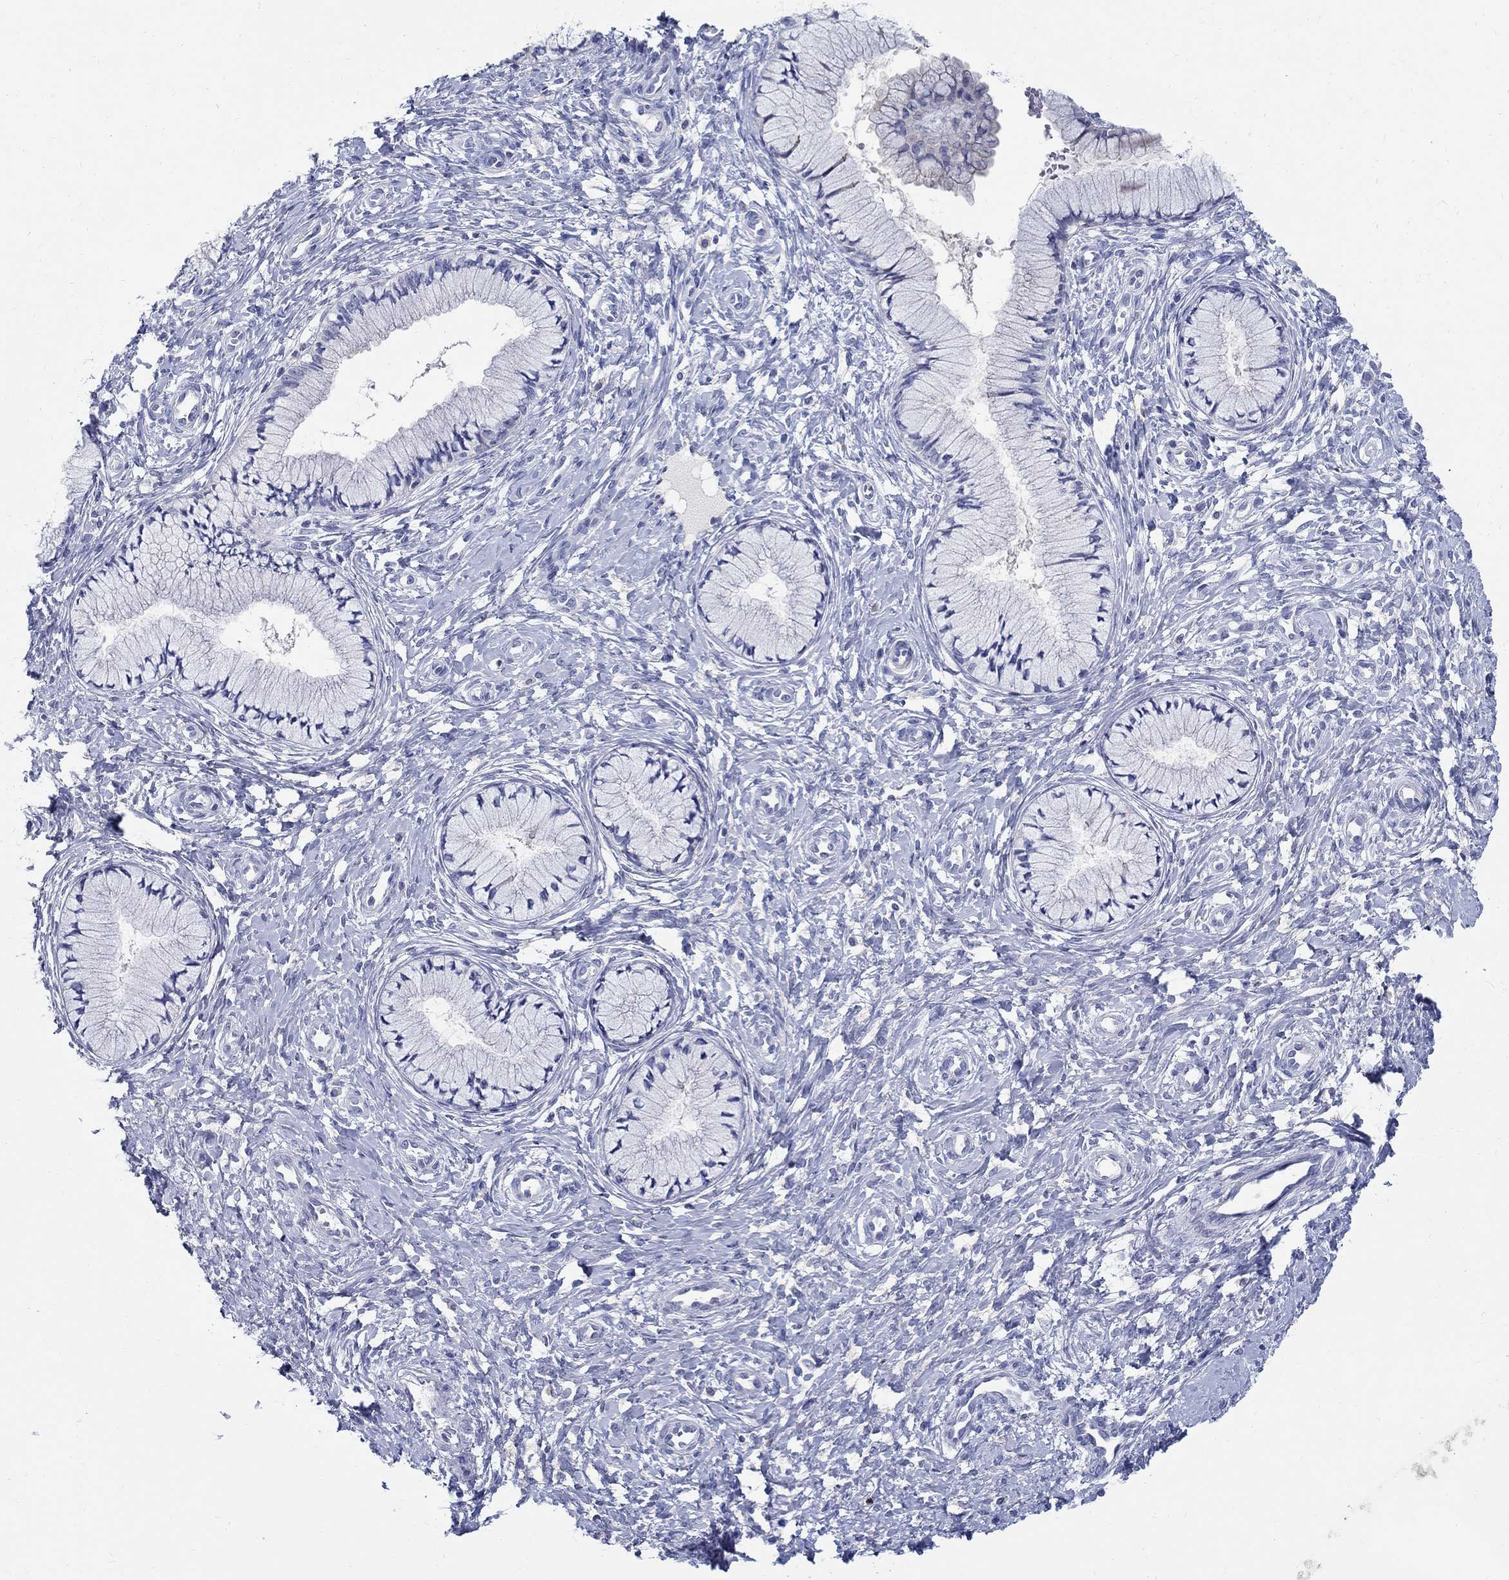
{"staining": {"intensity": "negative", "quantity": "none", "location": "none"}, "tissue": "cervix", "cell_type": "Glandular cells", "image_type": "normal", "snomed": [{"axis": "morphology", "description": "Normal tissue, NOS"}, {"axis": "topography", "description": "Cervix"}], "caption": "Glandular cells are negative for brown protein staining in benign cervix. (Brightfield microscopy of DAB IHC at high magnification).", "gene": "SOX2", "patient": {"sex": "female", "age": 37}}